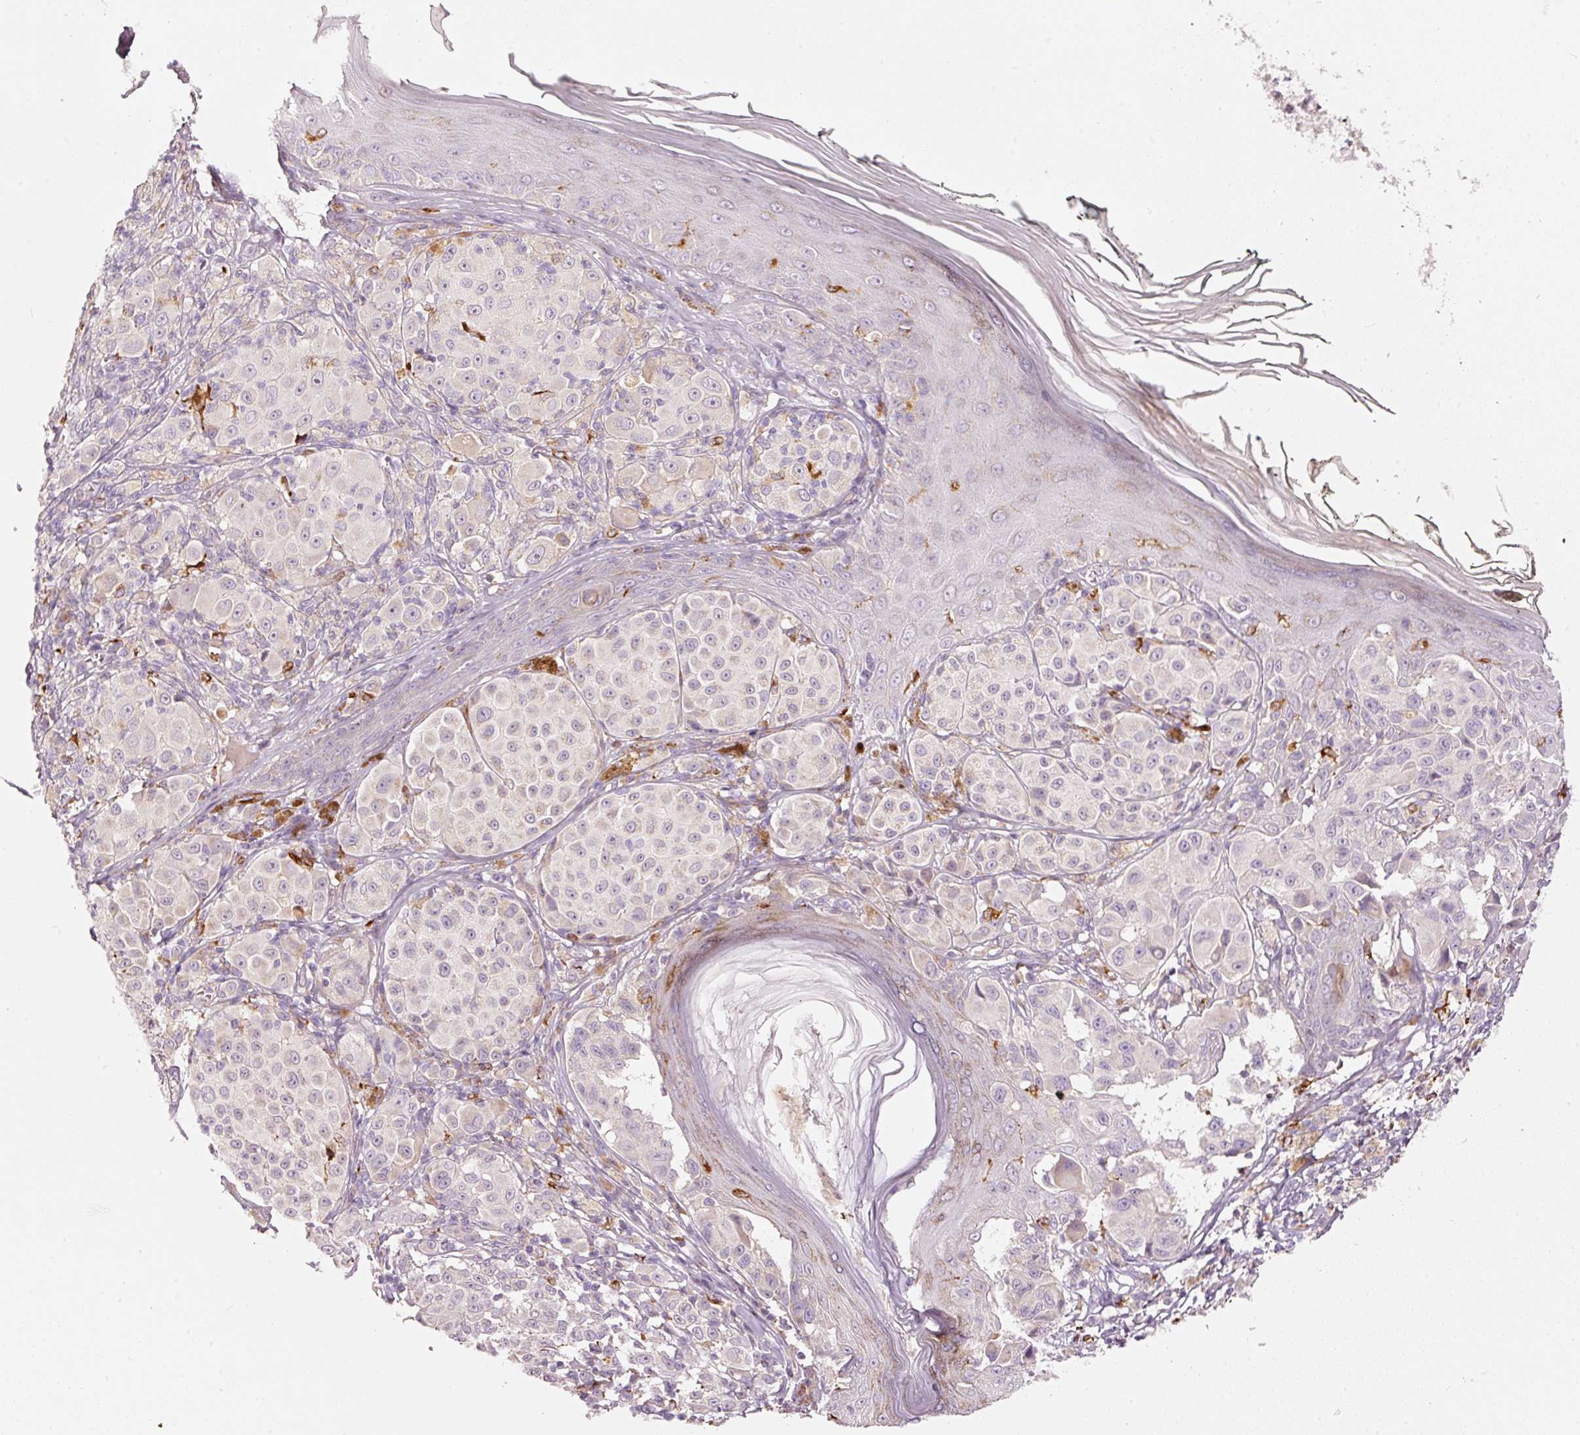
{"staining": {"intensity": "negative", "quantity": "none", "location": "none"}, "tissue": "melanoma", "cell_type": "Tumor cells", "image_type": "cancer", "snomed": [{"axis": "morphology", "description": "Malignant melanoma, NOS"}, {"axis": "topography", "description": "Skin"}], "caption": "The immunohistochemistry (IHC) image has no significant expression in tumor cells of malignant melanoma tissue. (IHC, brightfield microscopy, high magnification).", "gene": "KLHL21", "patient": {"sex": "female", "age": 43}}